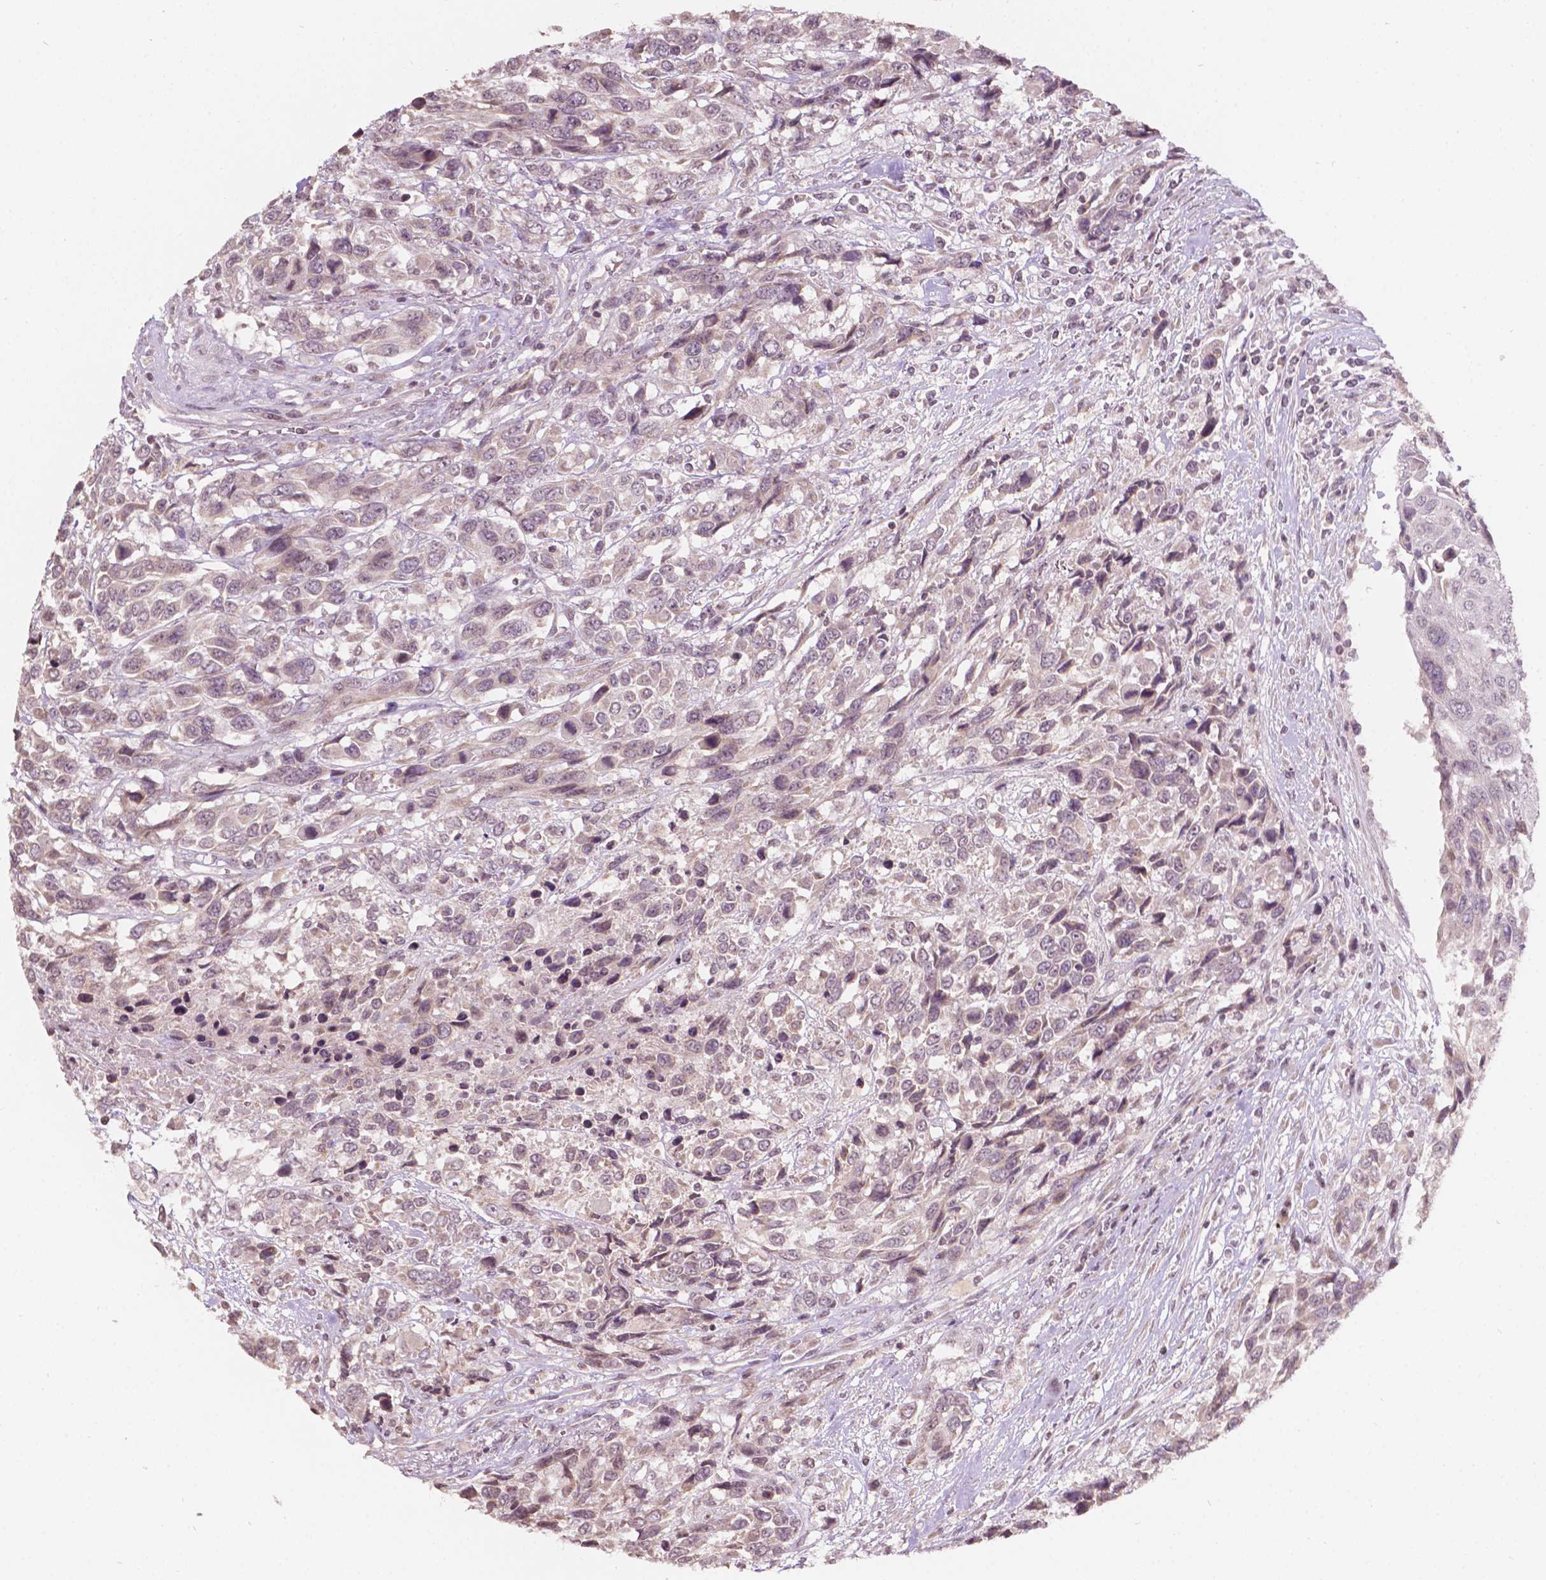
{"staining": {"intensity": "negative", "quantity": "none", "location": "none"}, "tissue": "urothelial cancer", "cell_type": "Tumor cells", "image_type": "cancer", "snomed": [{"axis": "morphology", "description": "Urothelial carcinoma, High grade"}, {"axis": "topography", "description": "Urinary bladder"}], "caption": "This is an immunohistochemistry (IHC) histopathology image of human urothelial carcinoma (high-grade). There is no staining in tumor cells.", "gene": "NOS1AP", "patient": {"sex": "female", "age": 70}}